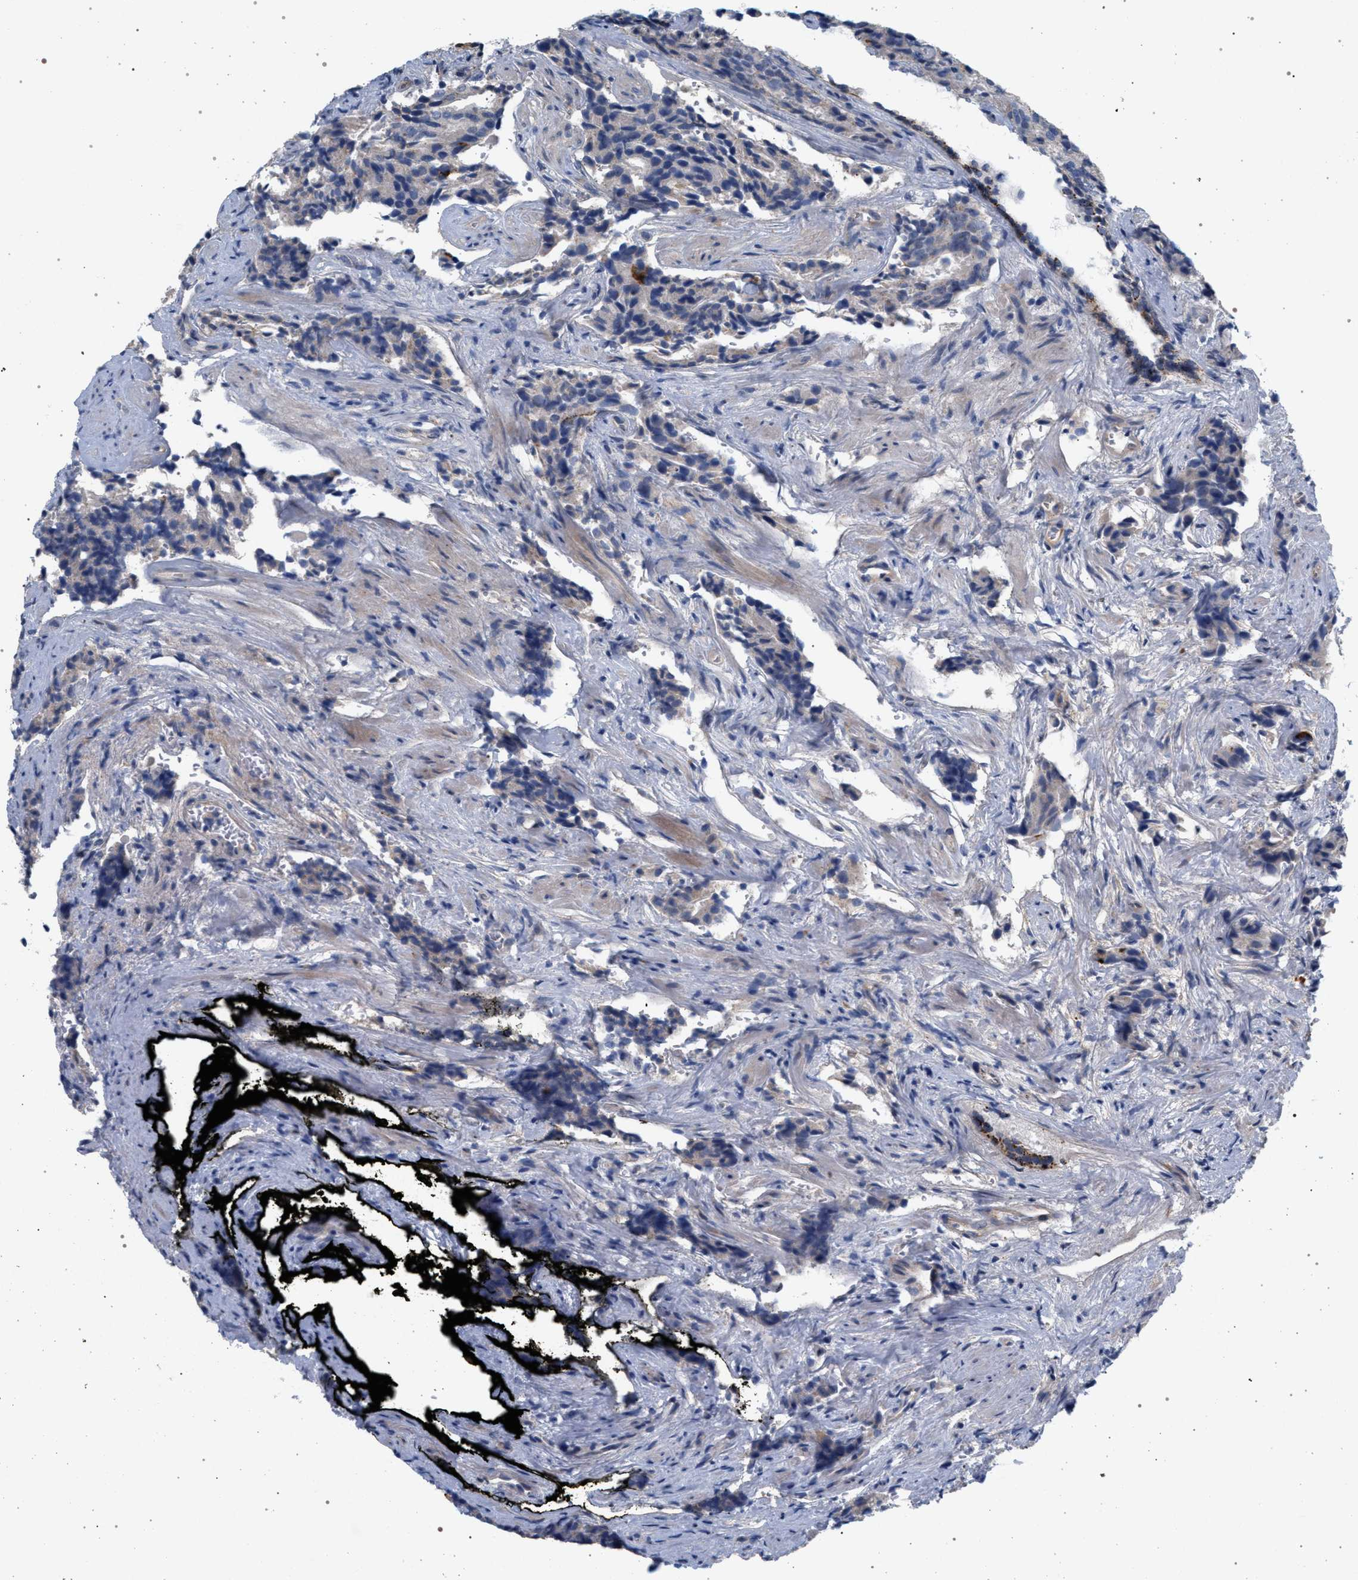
{"staining": {"intensity": "negative", "quantity": "none", "location": "none"}, "tissue": "prostate cancer", "cell_type": "Tumor cells", "image_type": "cancer", "snomed": [{"axis": "morphology", "description": "Adenocarcinoma, High grade"}, {"axis": "topography", "description": "Prostate"}], "caption": "DAB immunohistochemical staining of human prostate cancer (high-grade adenocarcinoma) exhibits no significant positivity in tumor cells.", "gene": "MAMDC2", "patient": {"sex": "male", "age": 58}}